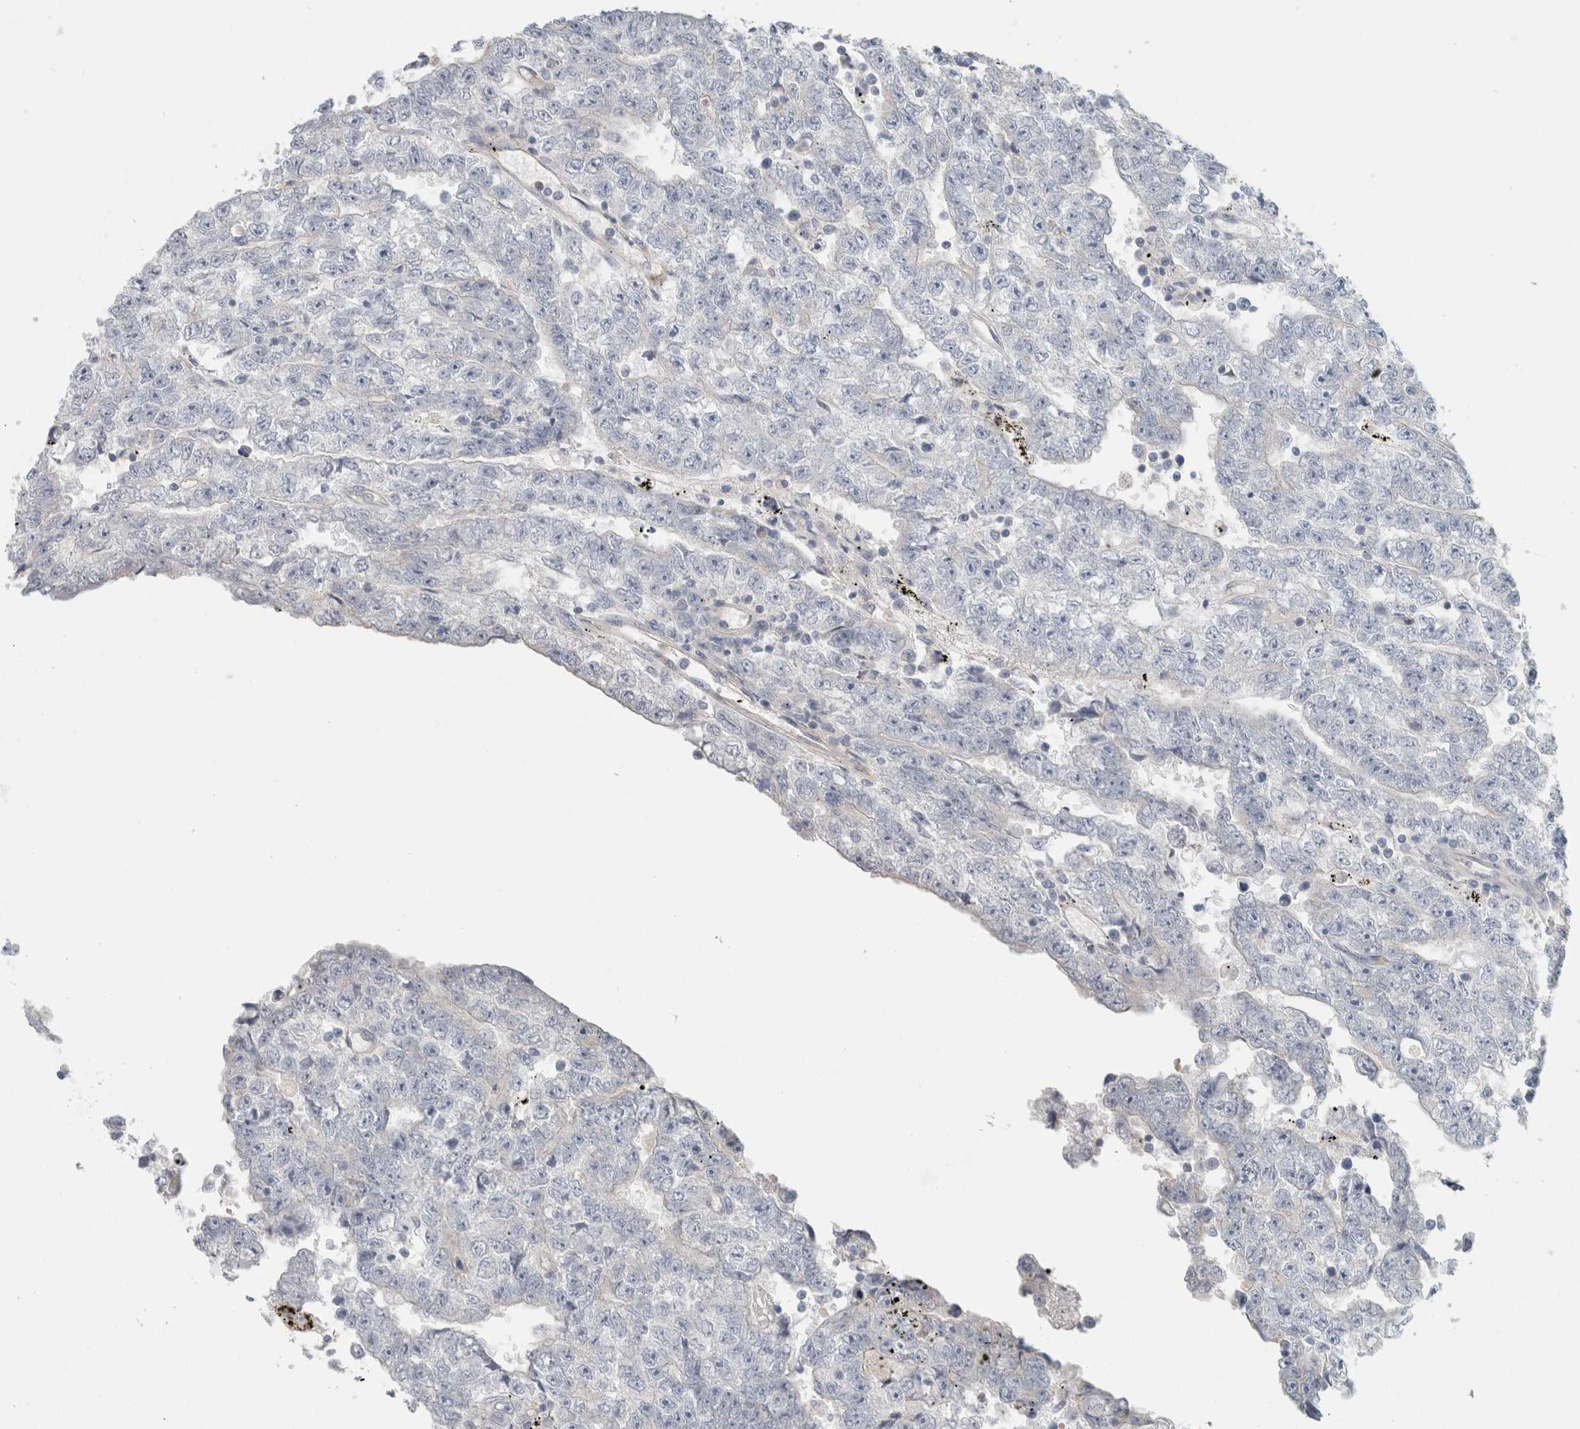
{"staining": {"intensity": "negative", "quantity": "none", "location": "none"}, "tissue": "testis cancer", "cell_type": "Tumor cells", "image_type": "cancer", "snomed": [{"axis": "morphology", "description": "Carcinoma, Embryonal, NOS"}, {"axis": "topography", "description": "Testis"}], "caption": "Human embryonal carcinoma (testis) stained for a protein using immunohistochemistry demonstrates no positivity in tumor cells.", "gene": "CD55", "patient": {"sex": "male", "age": 25}}